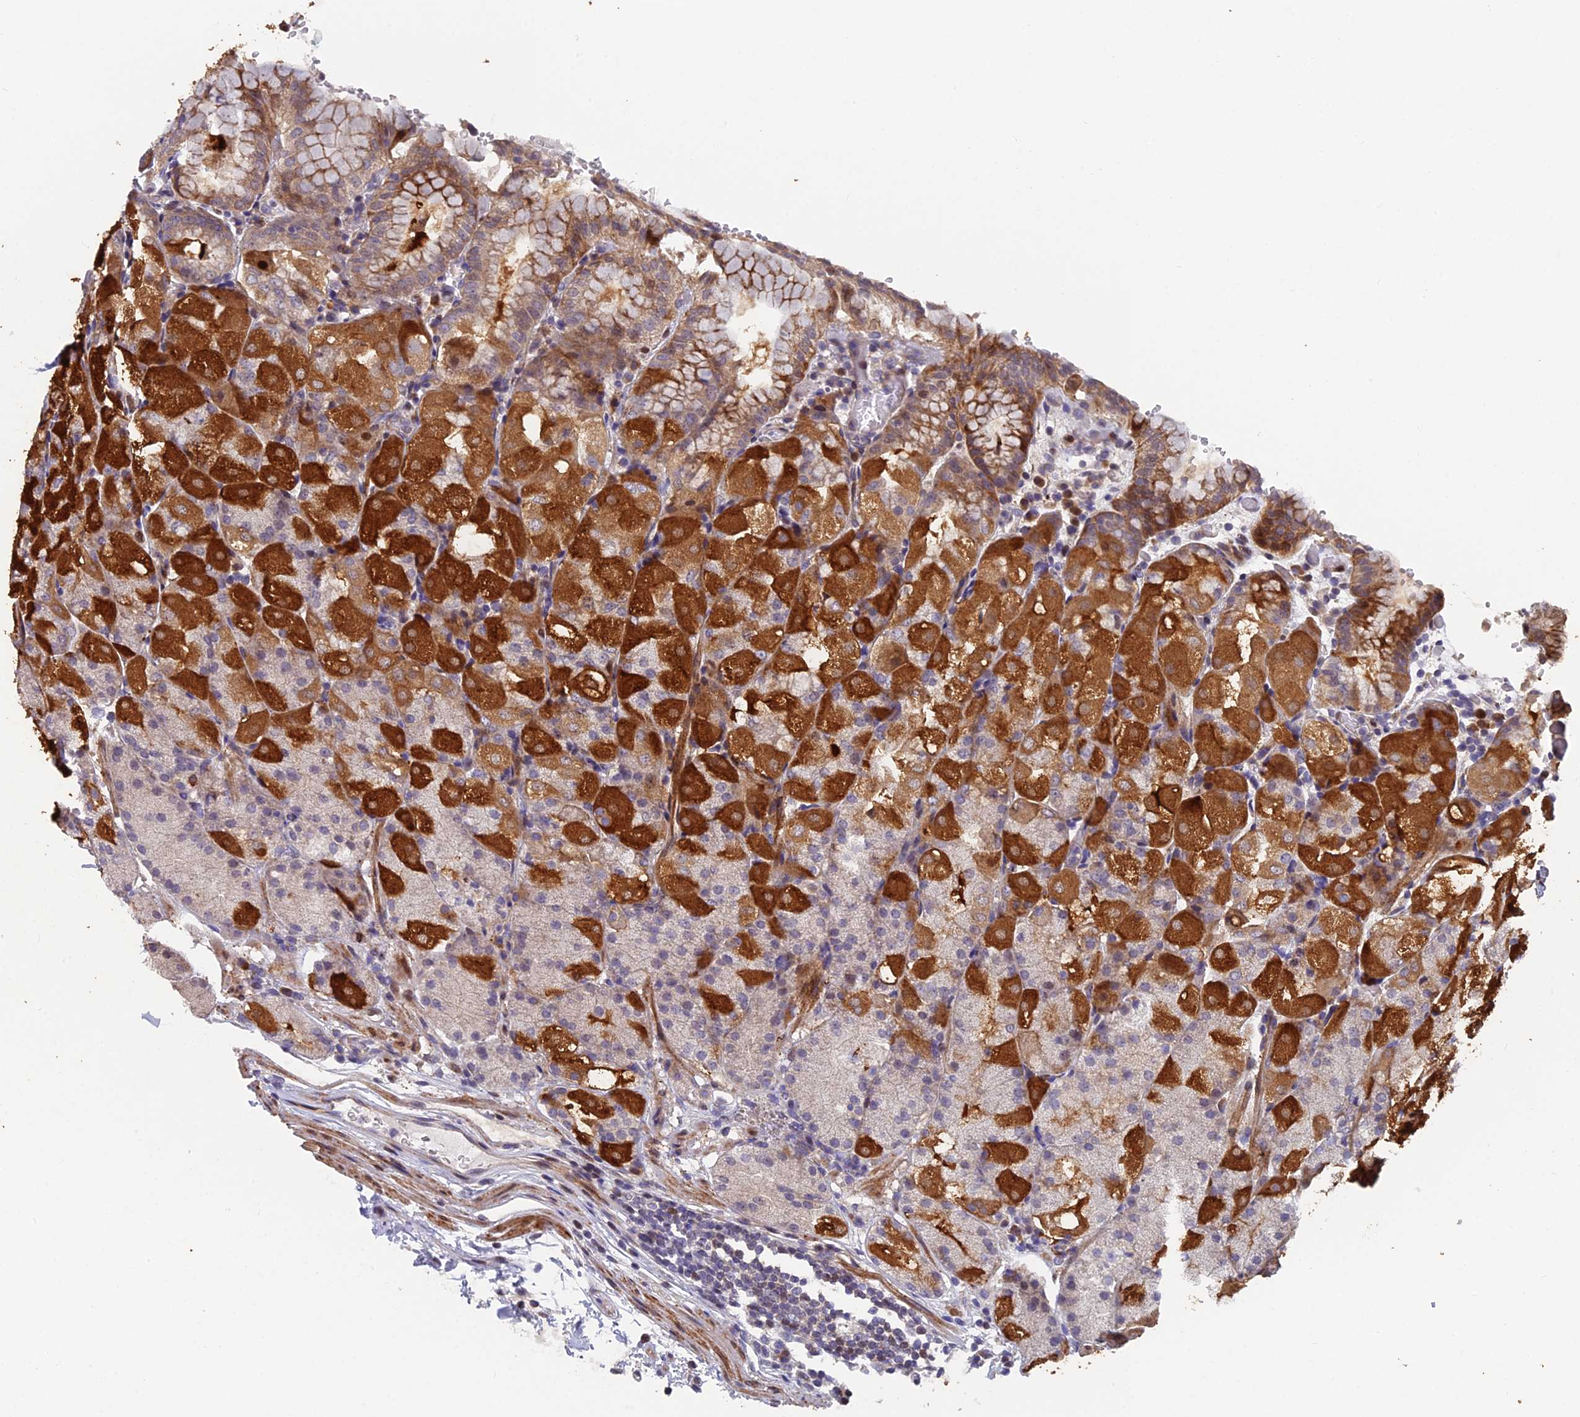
{"staining": {"intensity": "strong", "quantity": "25%-75%", "location": "cytoplasmic/membranous"}, "tissue": "stomach", "cell_type": "Glandular cells", "image_type": "normal", "snomed": [{"axis": "morphology", "description": "Normal tissue, NOS"}, {"axis": "topography", "description": "Stomach, upper"}, {"axis": "topography", "description": "Stomach, lower"}], "caption": "Stomach stained with DAB immunohistochemistry (IHC) exhibits high levels of strong cytoplasmic/membranous expression in approximately 25%-75% of glandular cells.", "gene": "RAB28", "patient": {"sex": "male", "age": 62}}